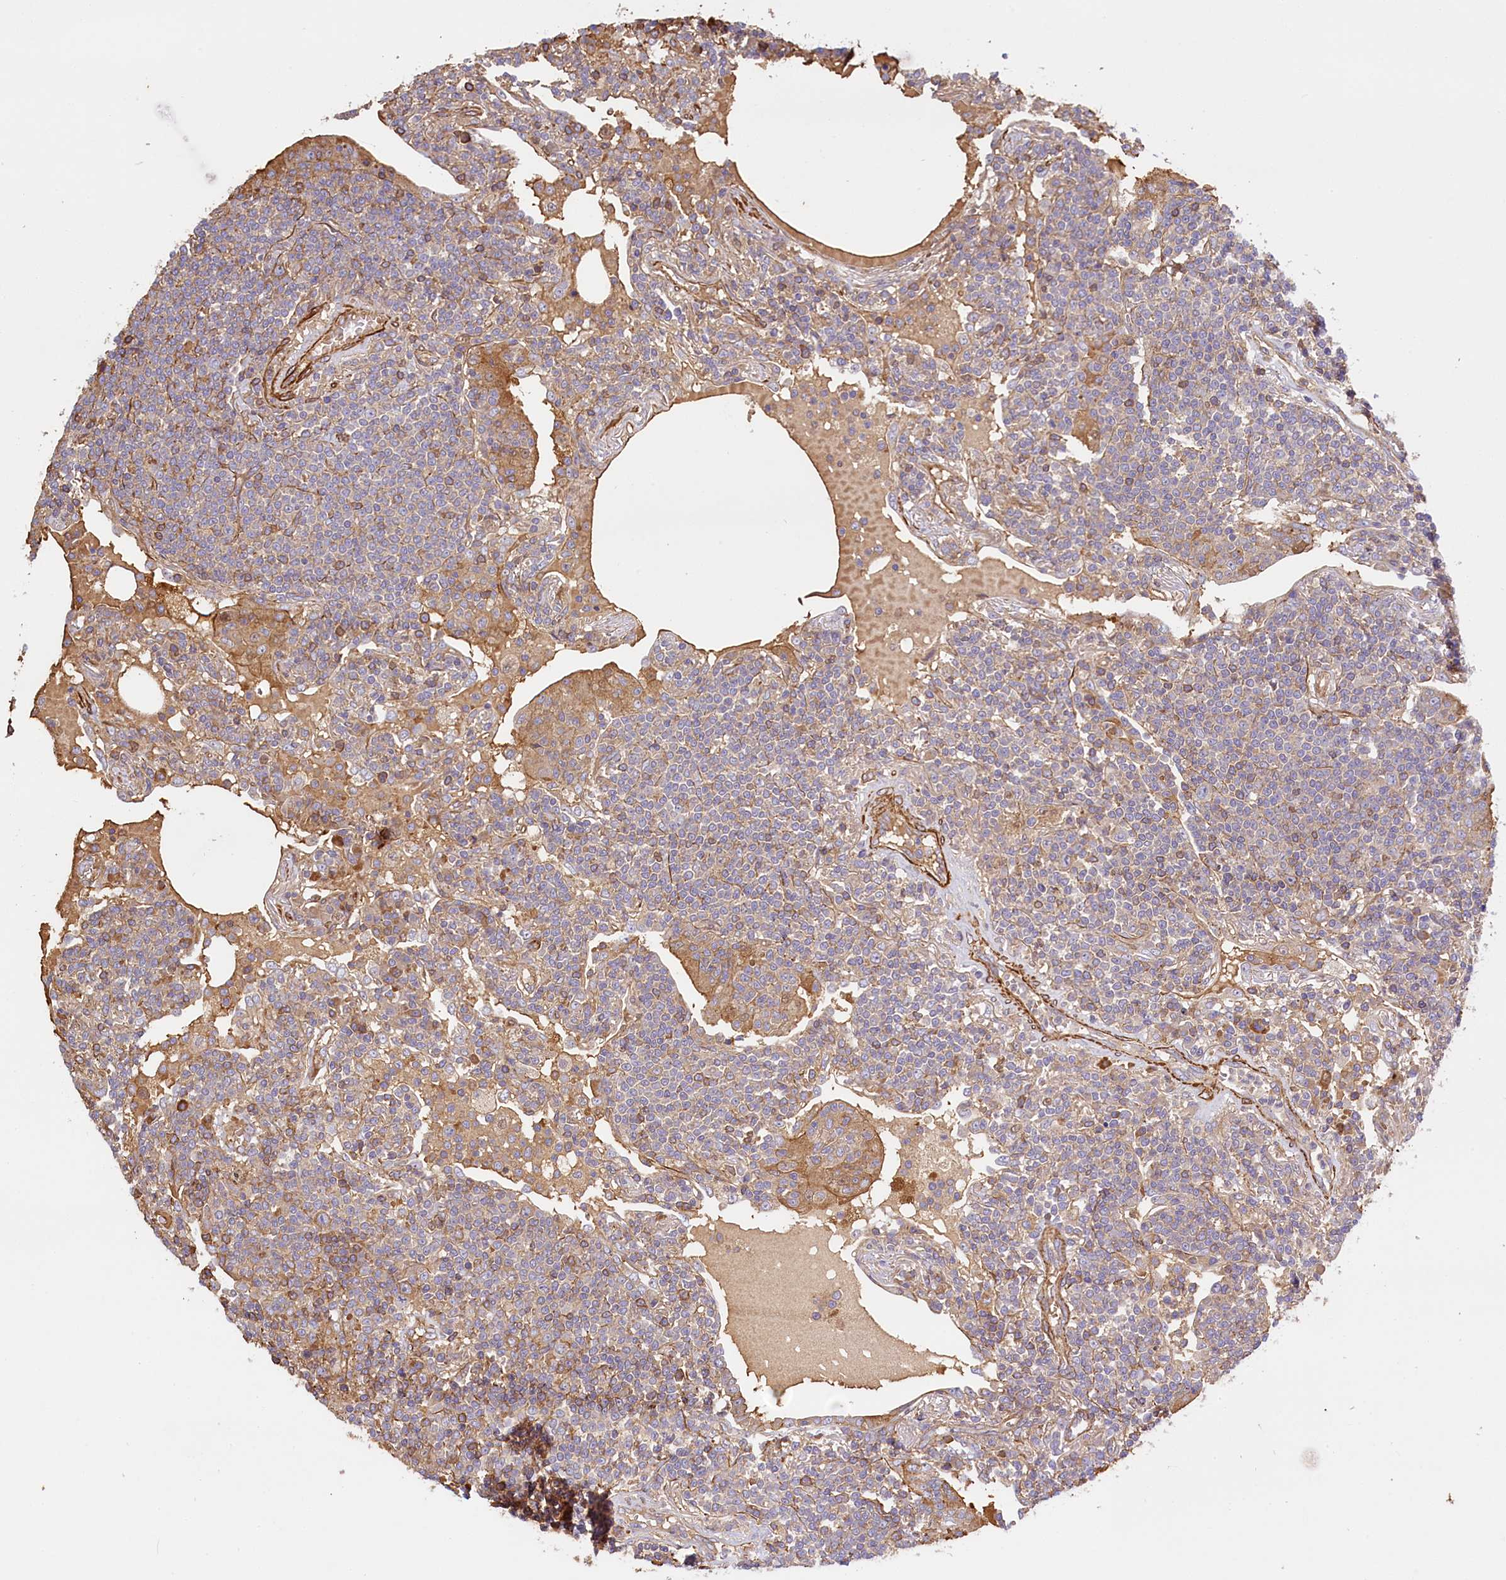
{"staining": {"intensity": "negative", "quantity": "none", "location": "none"}, "tissue": "lymphoma", "cell_type": "Tumor cells", "image_type": "cancer", "snomed": [{"axis": "morphology", "description": "Malignant lymphoma, non-Hodgkin's type, Low grade"}, {"axis": "topography", "description": "Lung"}], "caption": "Malignant lymphoma, non-Hodgkin's type (low-grade) was stained to show a protein in brown. There is no significant positivity in tumor cells.", "gene": "FUZ", "patient": {"sex": "female", "age": 71}}